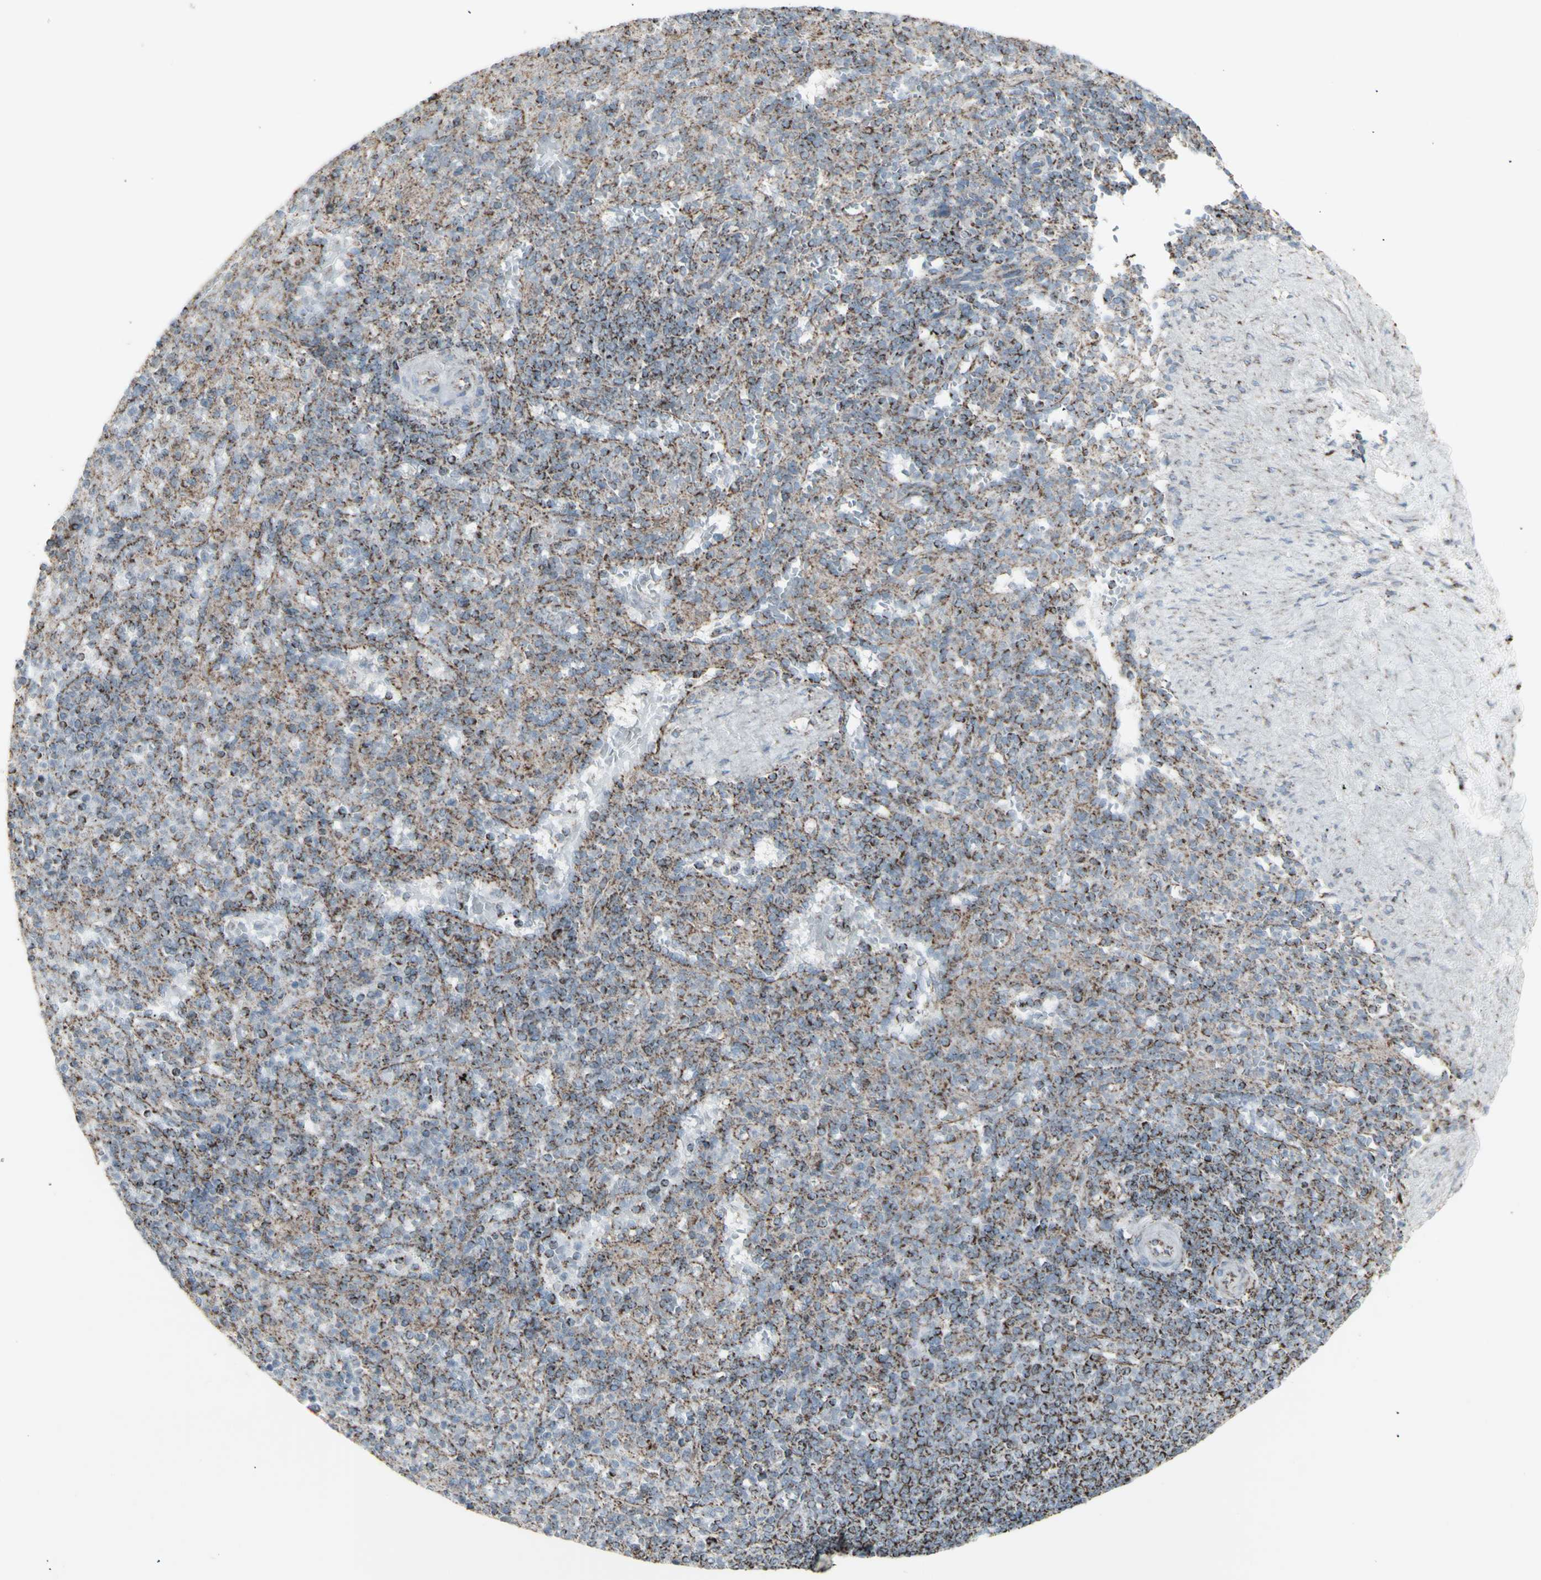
{"staining": {"intensity": "strong", "quantity": "25%-75%", "location": "cytoplasmic/membranous"}, "tissue": "spleen", "cell_type": "Cells in red pulp", "image_type": "normal", "snomed": [{"axis": "morphology", "description": "Normal tissue, NOS"}, {"axis": "topography", "description": "Spleen"}], "caption": "Protein expression by IHC displays strong cytoplasmic/membranous staining in approximately 25%-75% of cells in red pulp in benign spleen. The protein is shown in brown color, while the nuclei are stained blue.", "gene": "PLGRKT", "patient": {"sex": "female", "age": 74}}